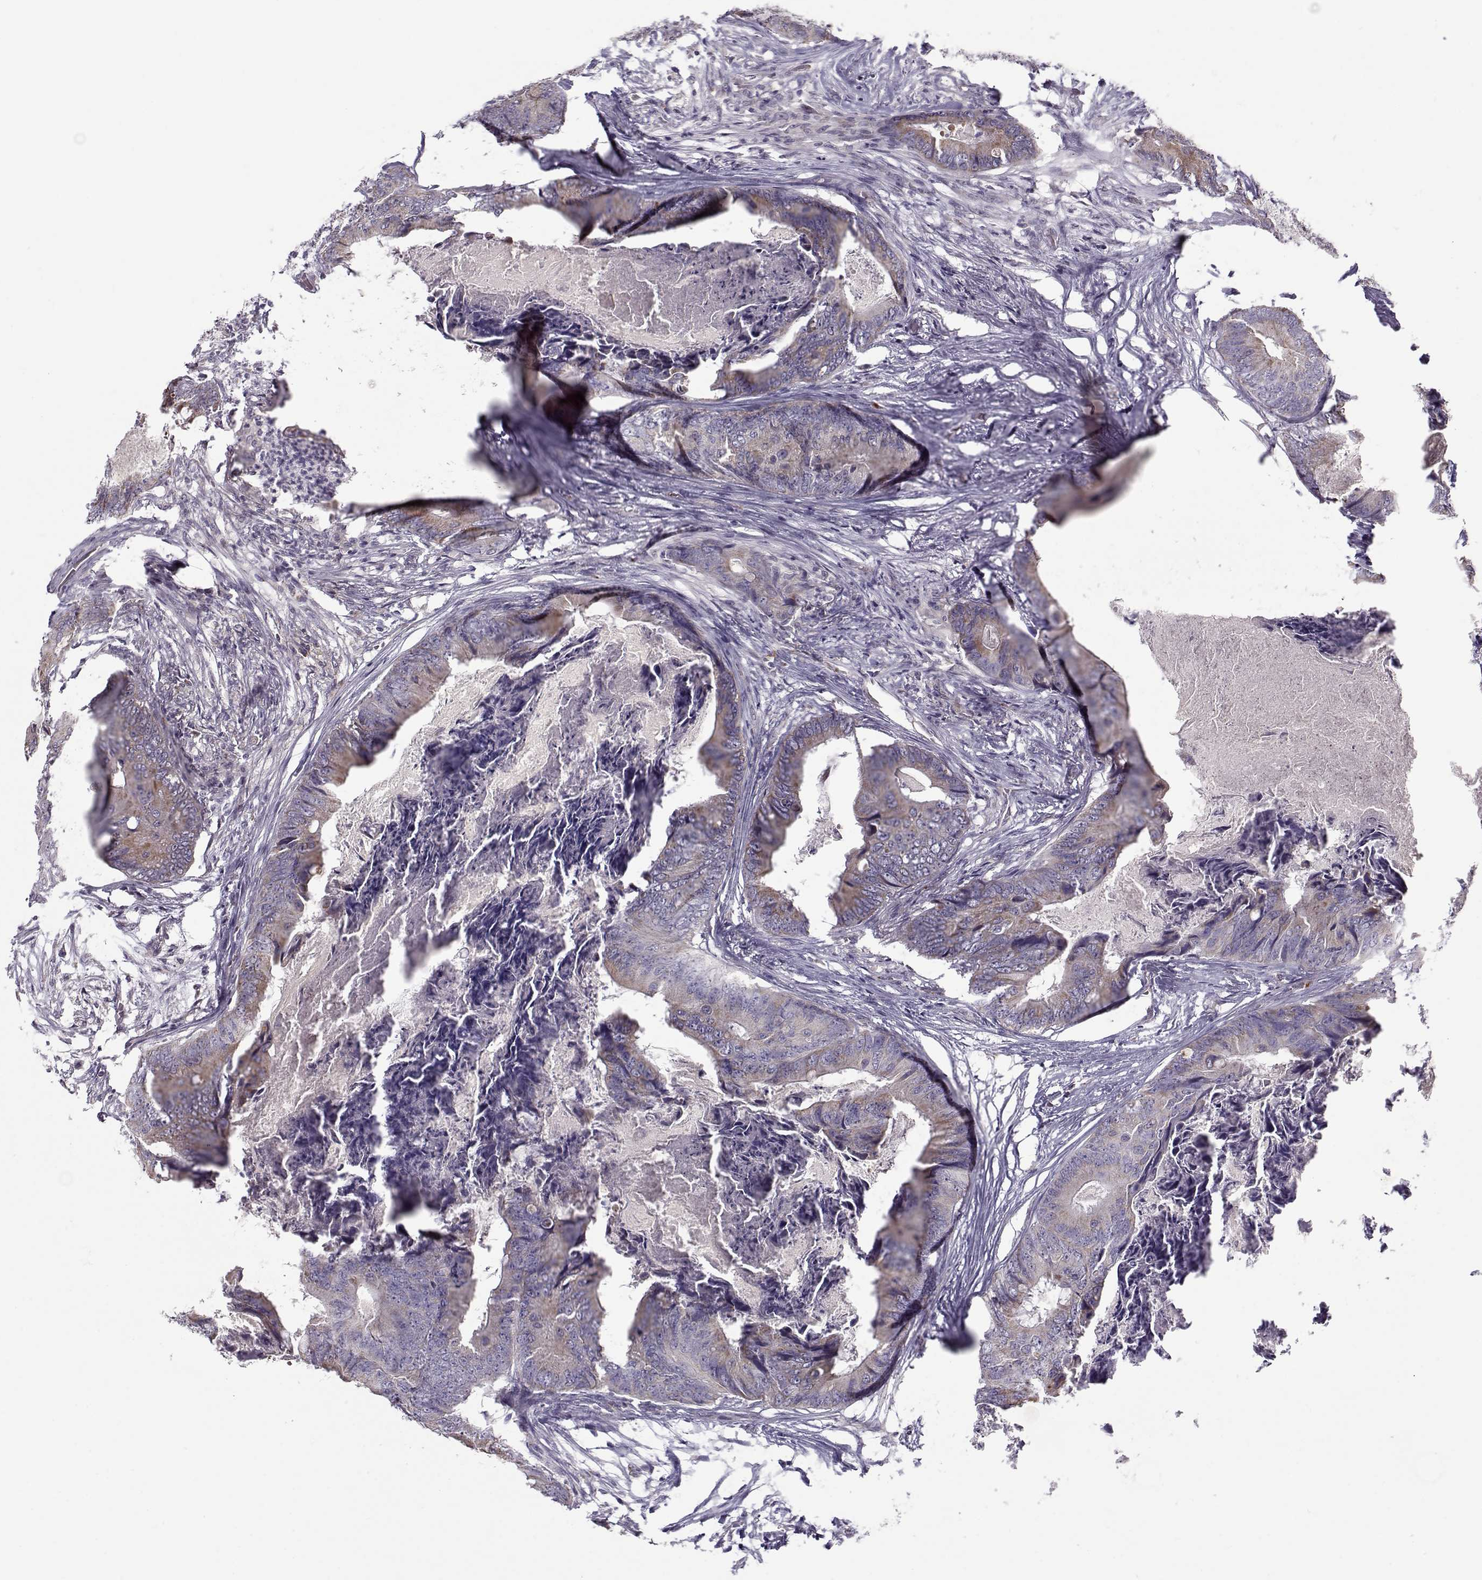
{"staining": {"intensity": "negative", "quantity": "none", "location": "none"}, "tissue": "colorectal cancer", "cell_type": "Tumor cells", "image_type": "cancer", "snomed": [{"axis": "morphology", "description": "Adenocarcinoma, NOS"}, {"axis": "topography", "description": "Colon"}], "caption": "Colorectal adenocarcinoma was stained to show a protein in brown. There is no significant staining in tumor cells.", "gene": "KLF17", "patient": {"sex": "male", "age": 84}}